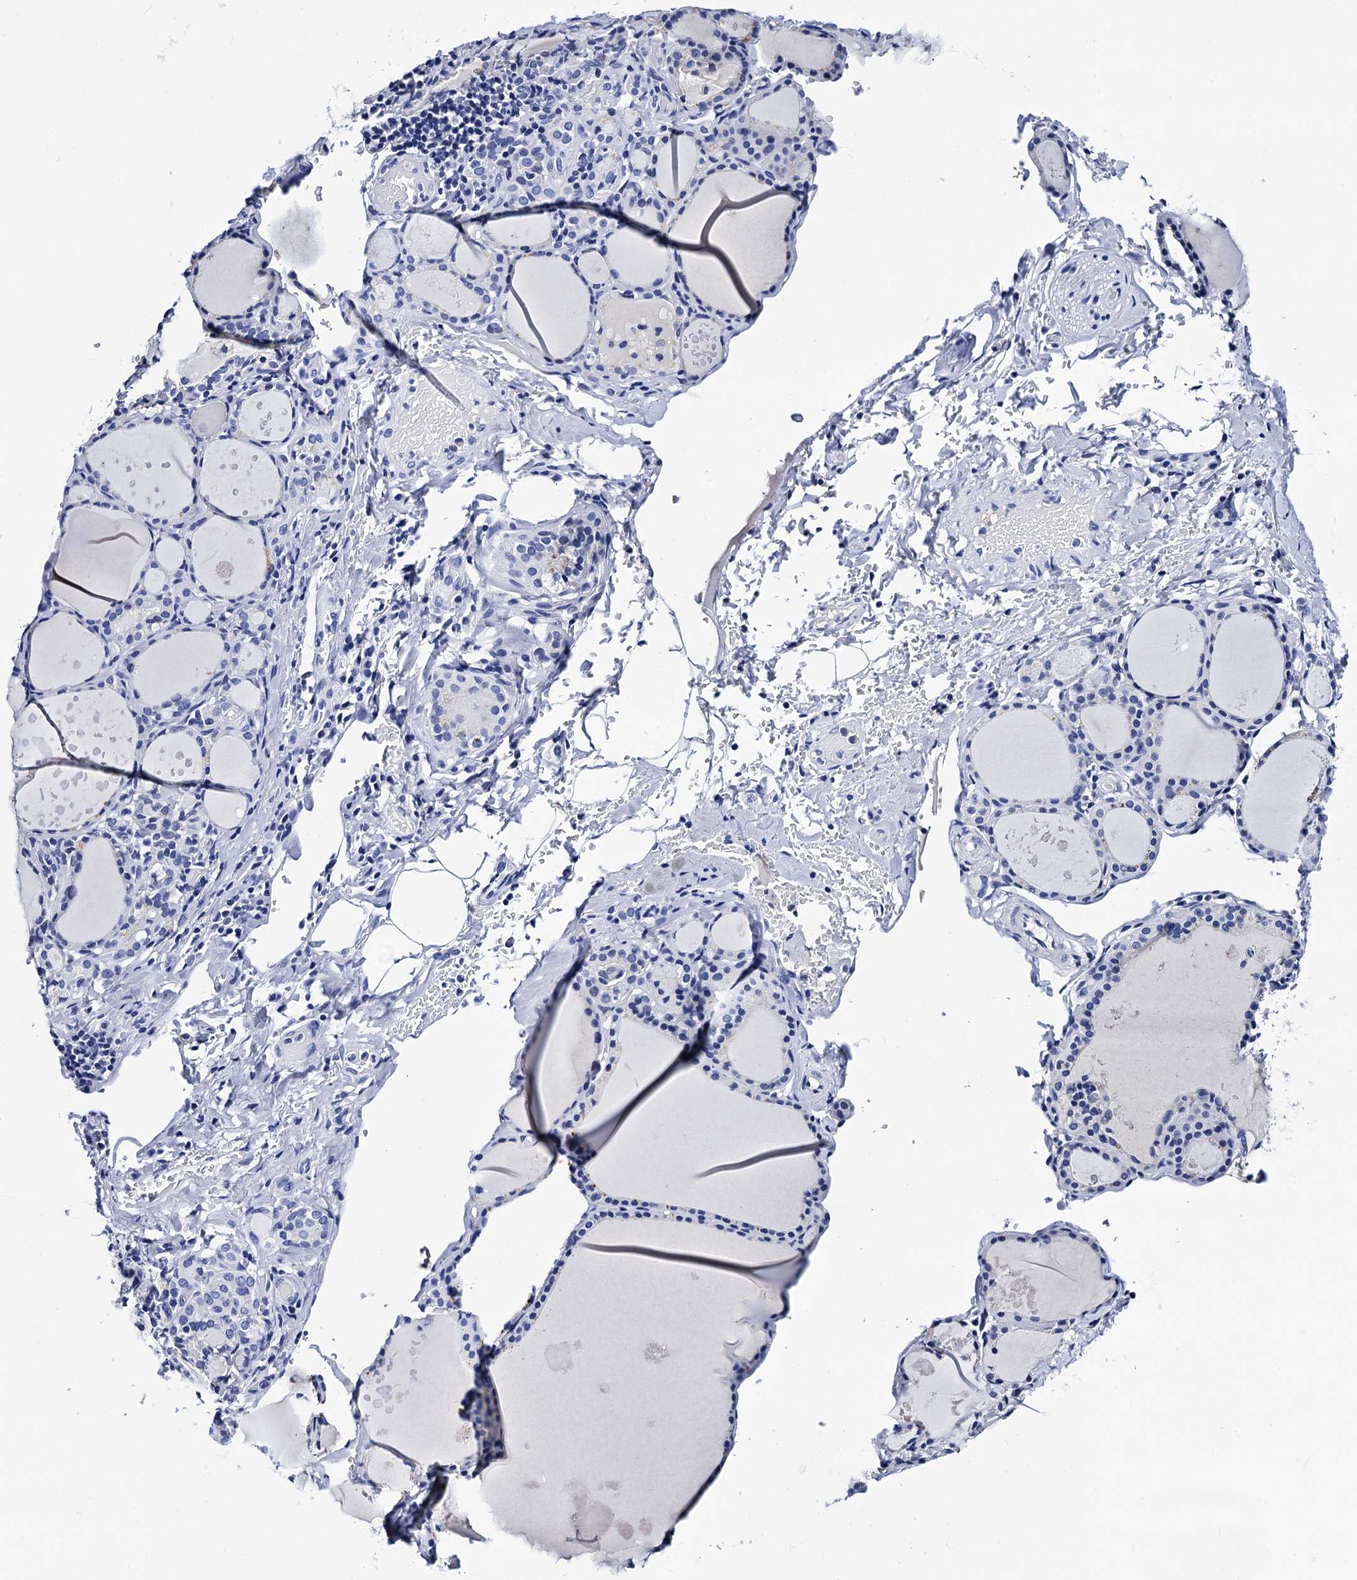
{"staining": {"intensity": "negative", "quantity": "none", "location": "none"}, "tissue": "thyroid gland", "cell_type": "Glandular cells", "image_type": "normal", "snomed": [{"axis": "morphology", "description": "Normal tissue, NOS"}, {"axis": "topography", "description": "Thyroid gland"}], "caption": "Immunohistochemistry micrograph of unremarkable human thyroid gland stained for a protein (brown), which demonstrates no positivity in glandular cells.", "gene": "LRRC30", "patient": {"sex": "male", "age": 56}}